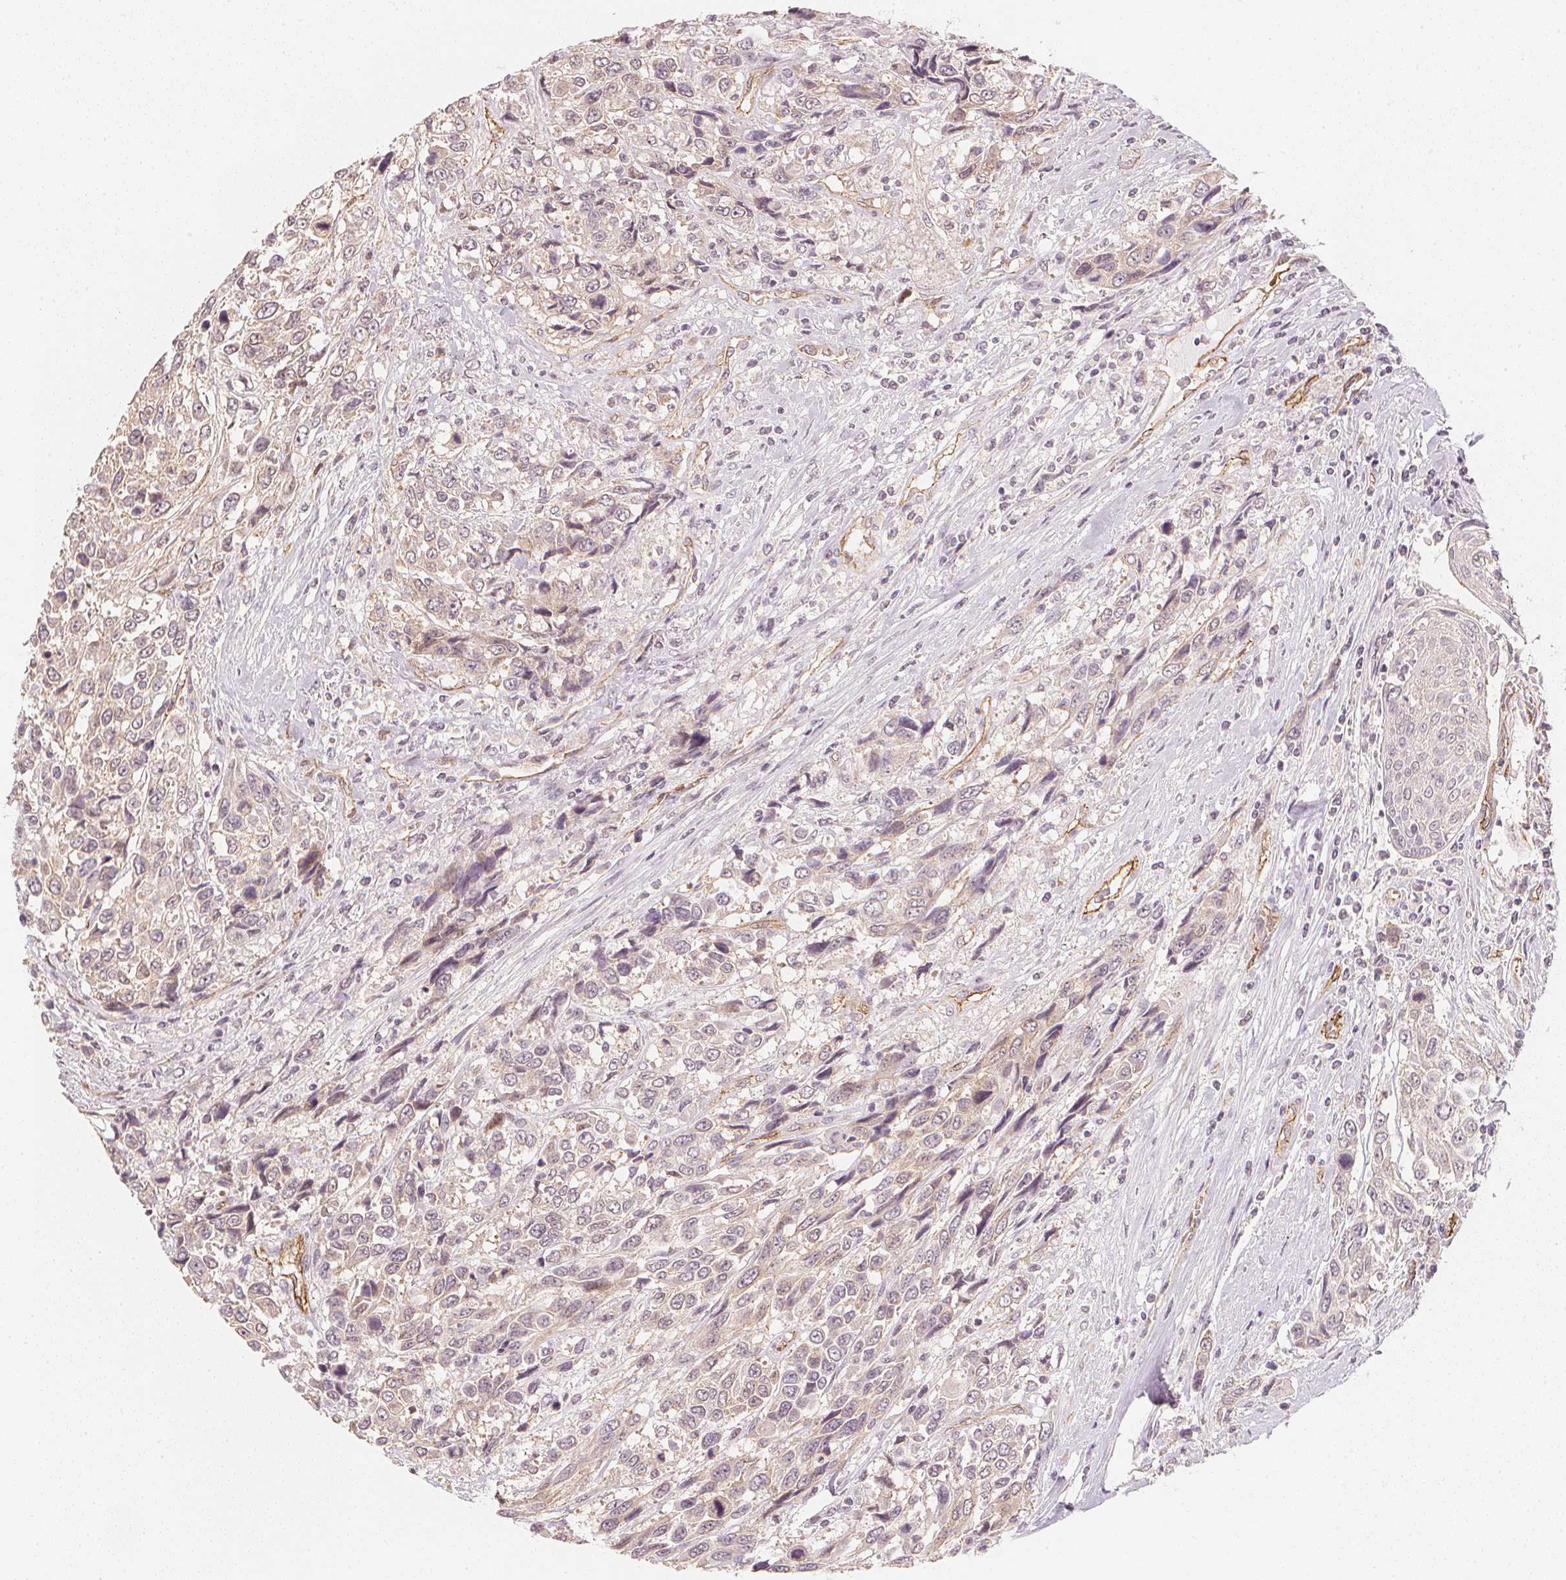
{"staining": {"intensity": "weak", "quantity": "<25%", "location": "cytoplasmic/membranous"}, "tissue": "urothelial cancer", "cell_type": "Tumor cells", "image_type": "cancer", "snomed": [{"axis": "morphology", "description": "Urothelial carcinoma, High grade"}, {"axis": "topography", "description": "Urinary bladder"}], "caption": "A micrograph of human urothelial cancer is negative for staining in tumor cells.", "gene": "CIB1", "patient": {"sex": "female", "age": 70}}